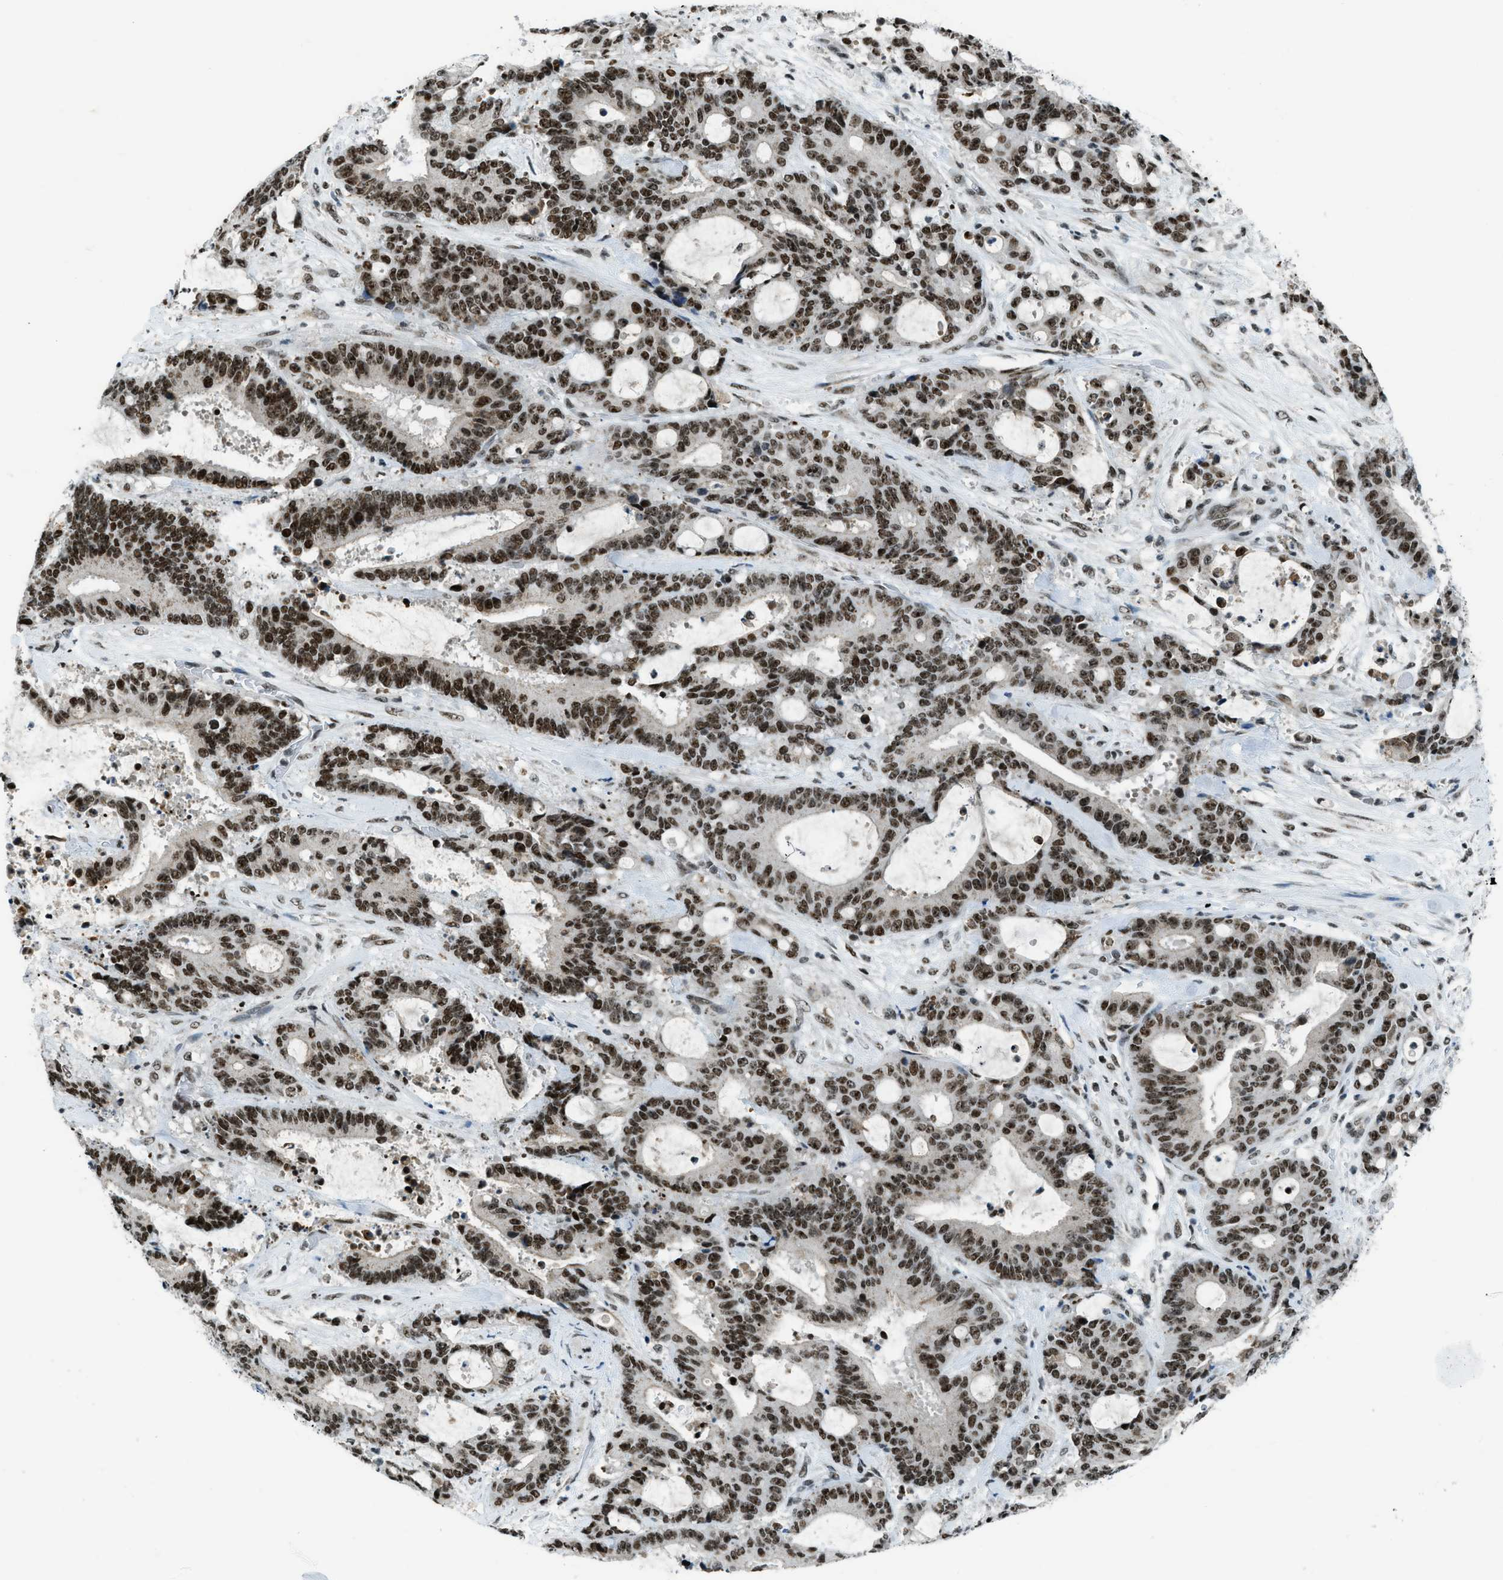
{"staining": {"intensity": "strong", "quantity": ">75%", "location": "nuclear"}, "tissue": "liver cancer", "cell_type": "Tumor cells", "image_type": "cancer", "snomed": [{"axis": "morphology", "description": "Normal tissue, NOS"}, {"axis": "morphology", "description": "Cholangiocarcinoma"}, {"axis": "topography", "description": "Liver"}, {"axis": "topography", "description": "Peripheral nerve tissue"}], "caption": "High-magnification brightfield microscopy of liver cancer stained with DAB (3,3'-diaminobenzidine) (brown) and counterstained with hematoxylin (blue). tumor cells exhibit strong nuclear staining is seen in about>75% of cells.", "gene": "RAD51B", "patient": {"sex": "female", "age": 73}}